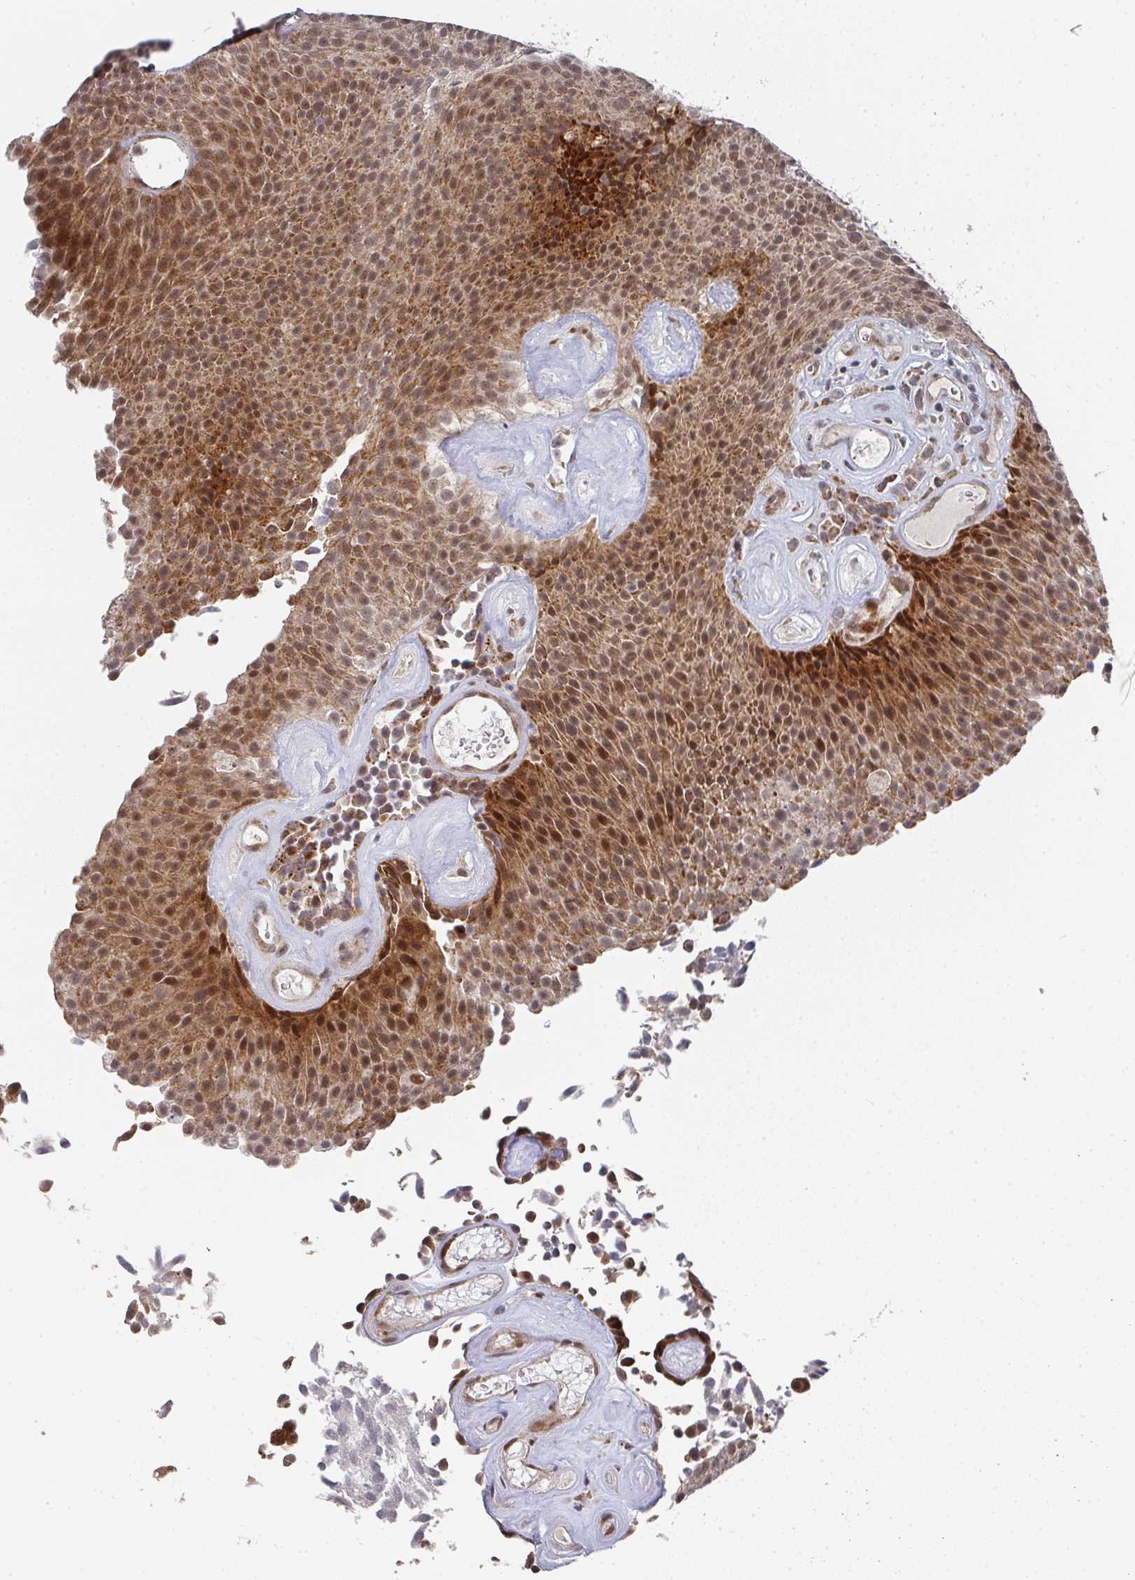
{"staining": {"intensity": "moderate", "quantity": ">75%", "location": "cytoplasmic/membranous,nuclear"}, "tissue": "urothelial cancer", "cell_type": "Tumor cells", "image_type": "cancer", "snomed": [{"axis": "morphology", "description": "Urothelial carcinoma, Low grade"}, {"axis": "topography", "description": "Urinary bladder"}], "caption": "Brown immunohistochemical staining in human low-grade urothelial carcinoma shows moderate cytoplasmic/membranous and nuclear positivity in approximately >75% of tumor cells.", "gene": "RBBP5", "patient": {"sex": "female", "age": 79}}